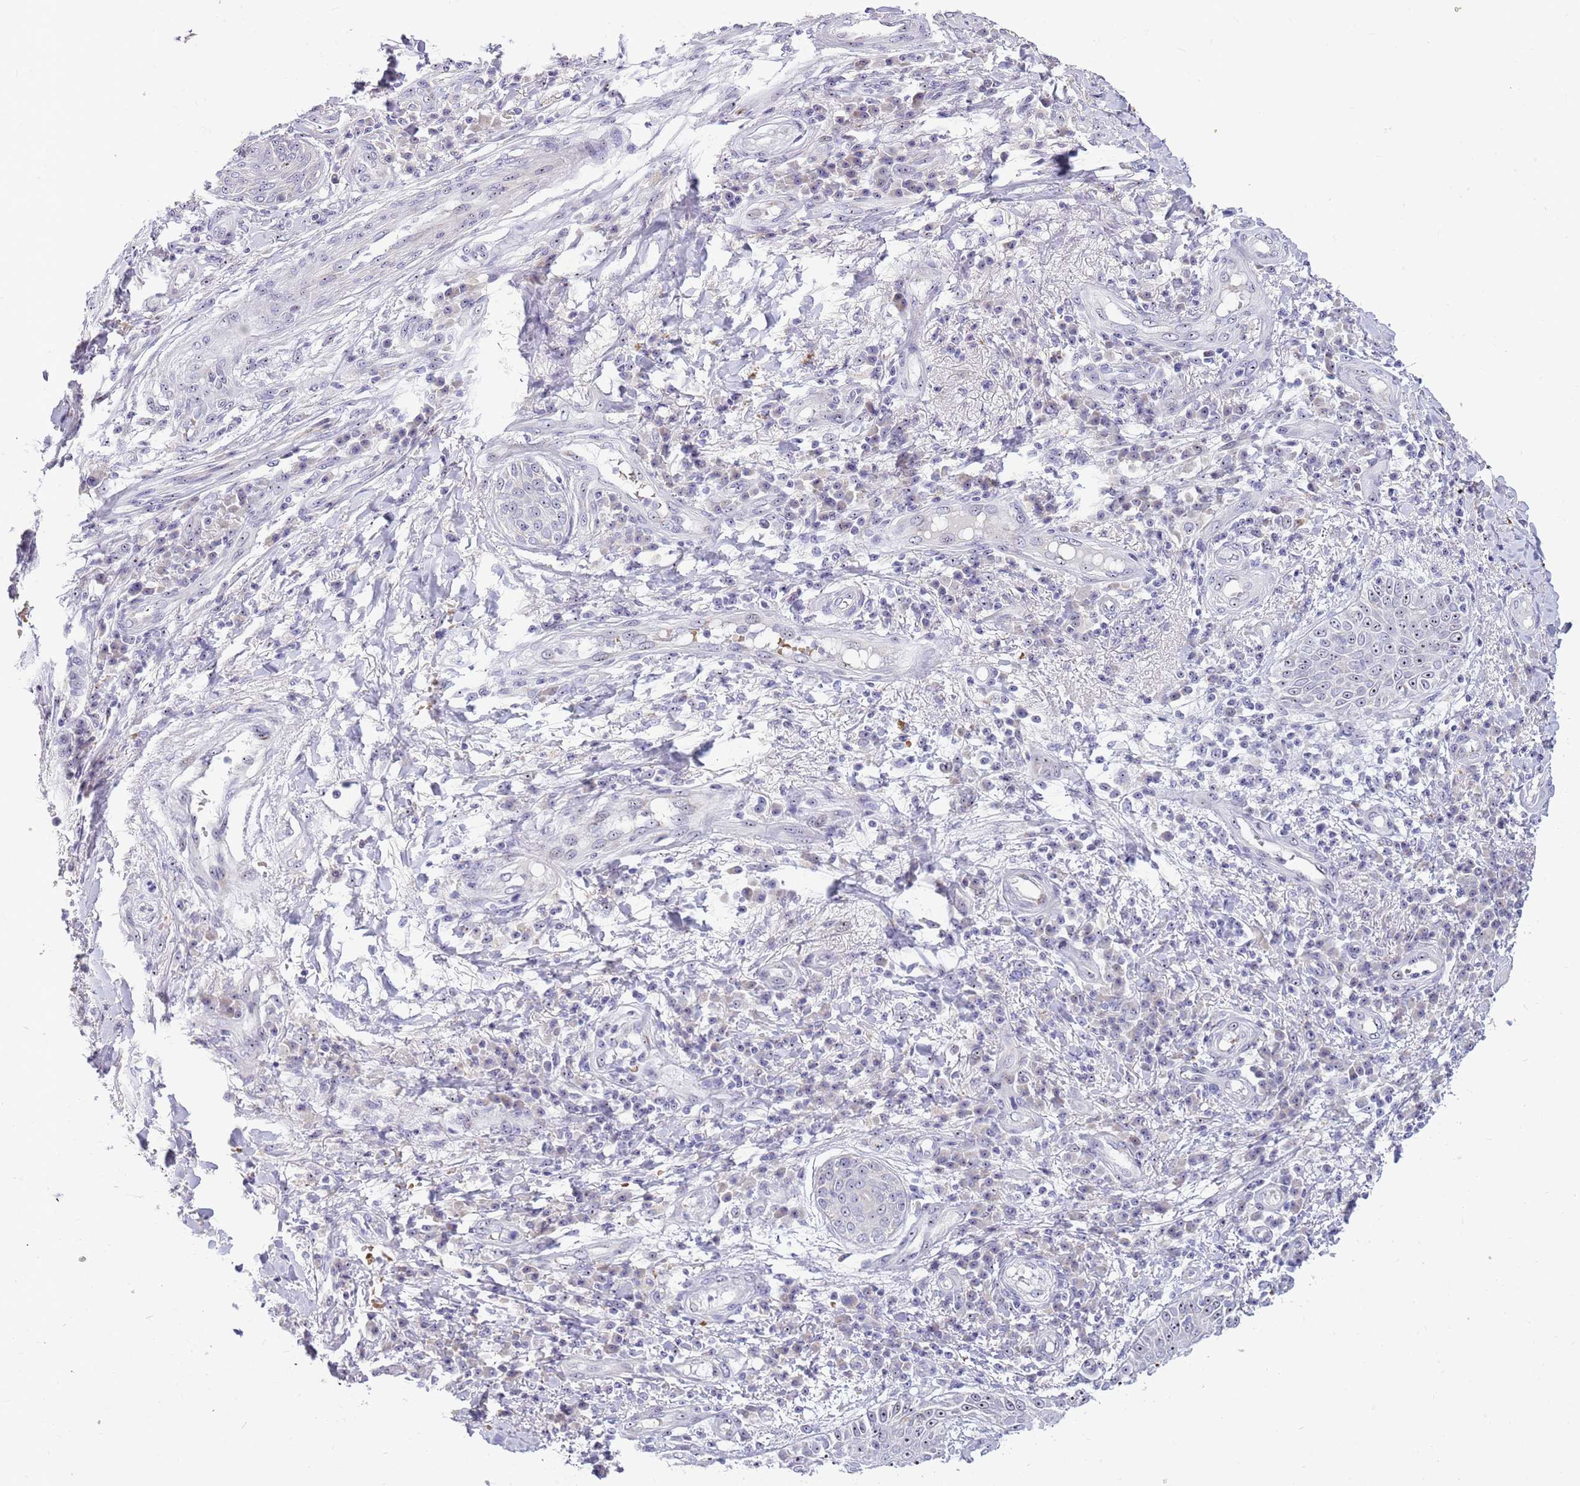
{"staining": {"intensity": "negative", "quantity": "none", "location": "none"}, "tissue": "skin cancer", "cell_type": "Tumor cells", "image_type": "cancer", "snomed": [{"axis": "morphology", "description": "Squamous cell carcinoma, NOS"}, {"axis": "topography", "description": "Skin"}], "caption": "This is an immunohistochemistry (IHC) photomicrograph of human skin squamous cell carcinoma. There is no expression in tumor cells.", "gene": "DNAJA3", "patient": {"sex": "male", "age": 70}}